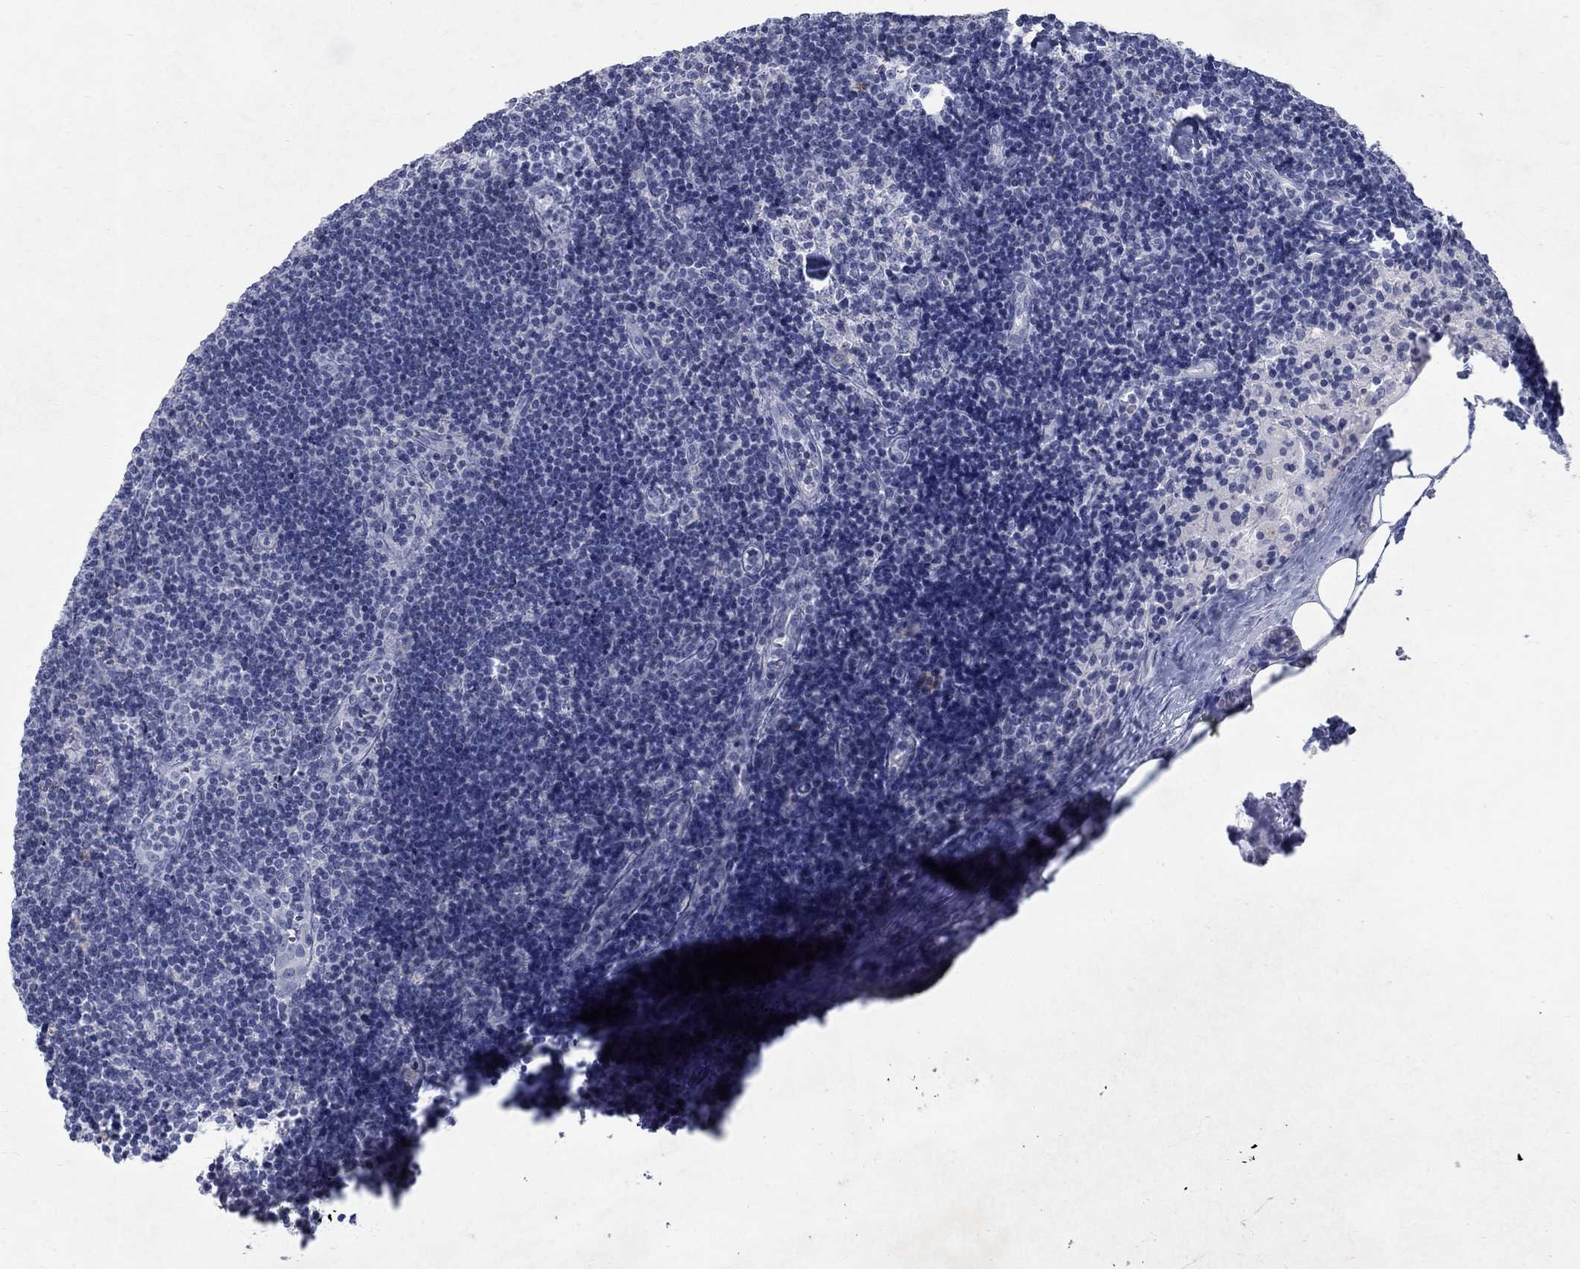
{"staining": {"intensity": "negative", "quantity": "none", "location": "none"}, "tissue": "lymph node", "cell_type": "Germinal center cells", "image_type": "normal", "snomed": [{"axis": "morphology", "description": "Normal tissue, NOS"}, {"axis": "topography", "description": "Lymph node"}], "caption": "Germinal center cells are negative for brown protein staining in unremarkable lymph node. (IHC, brightfield microscopy, high magnification).", "gene": "RFTN2", "patient": {"sex": "female", "age": 51}}